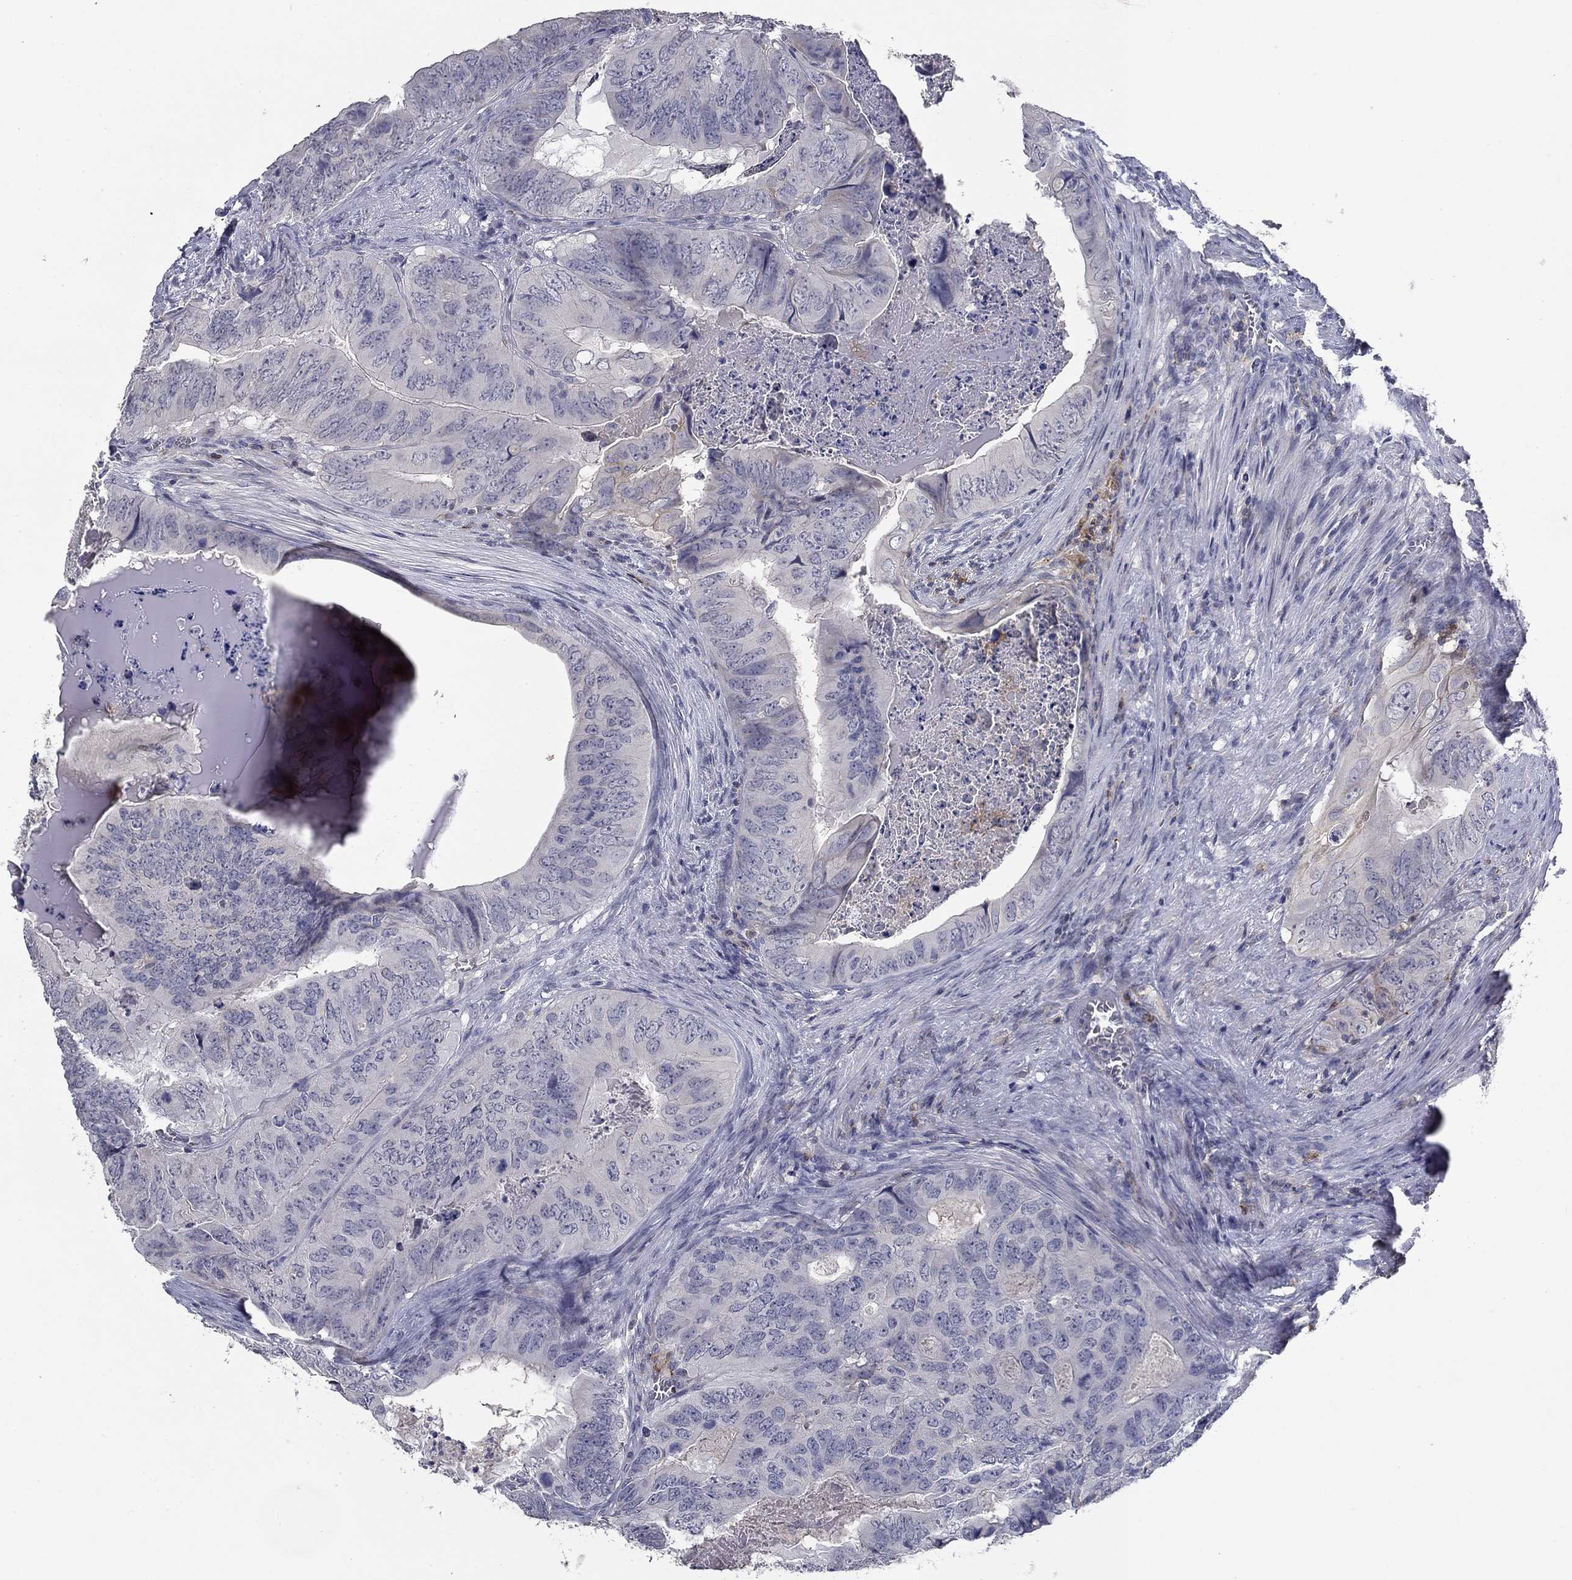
{"staining": {"intensity": "negative", "quantity": "none", "location": "none"}, "tissue": "colorectal cancer", "cell_type": "Tumor cells", "image_type": "cancer", "snomed": [{"axis": "morphology", "description": "Adenocarcinoma, NOS"}, {"axis": "topography", "description": "Colon"}], "caption": "This histopathology image is of colorectal cancer stained with immunohistochemistry (IHC) to label a protein in brown with the nuclei are counter-stained blue. There is no positivity in tumor cells.", "gene": "CD274", "patient": {"sex": "male", "age": 79}}